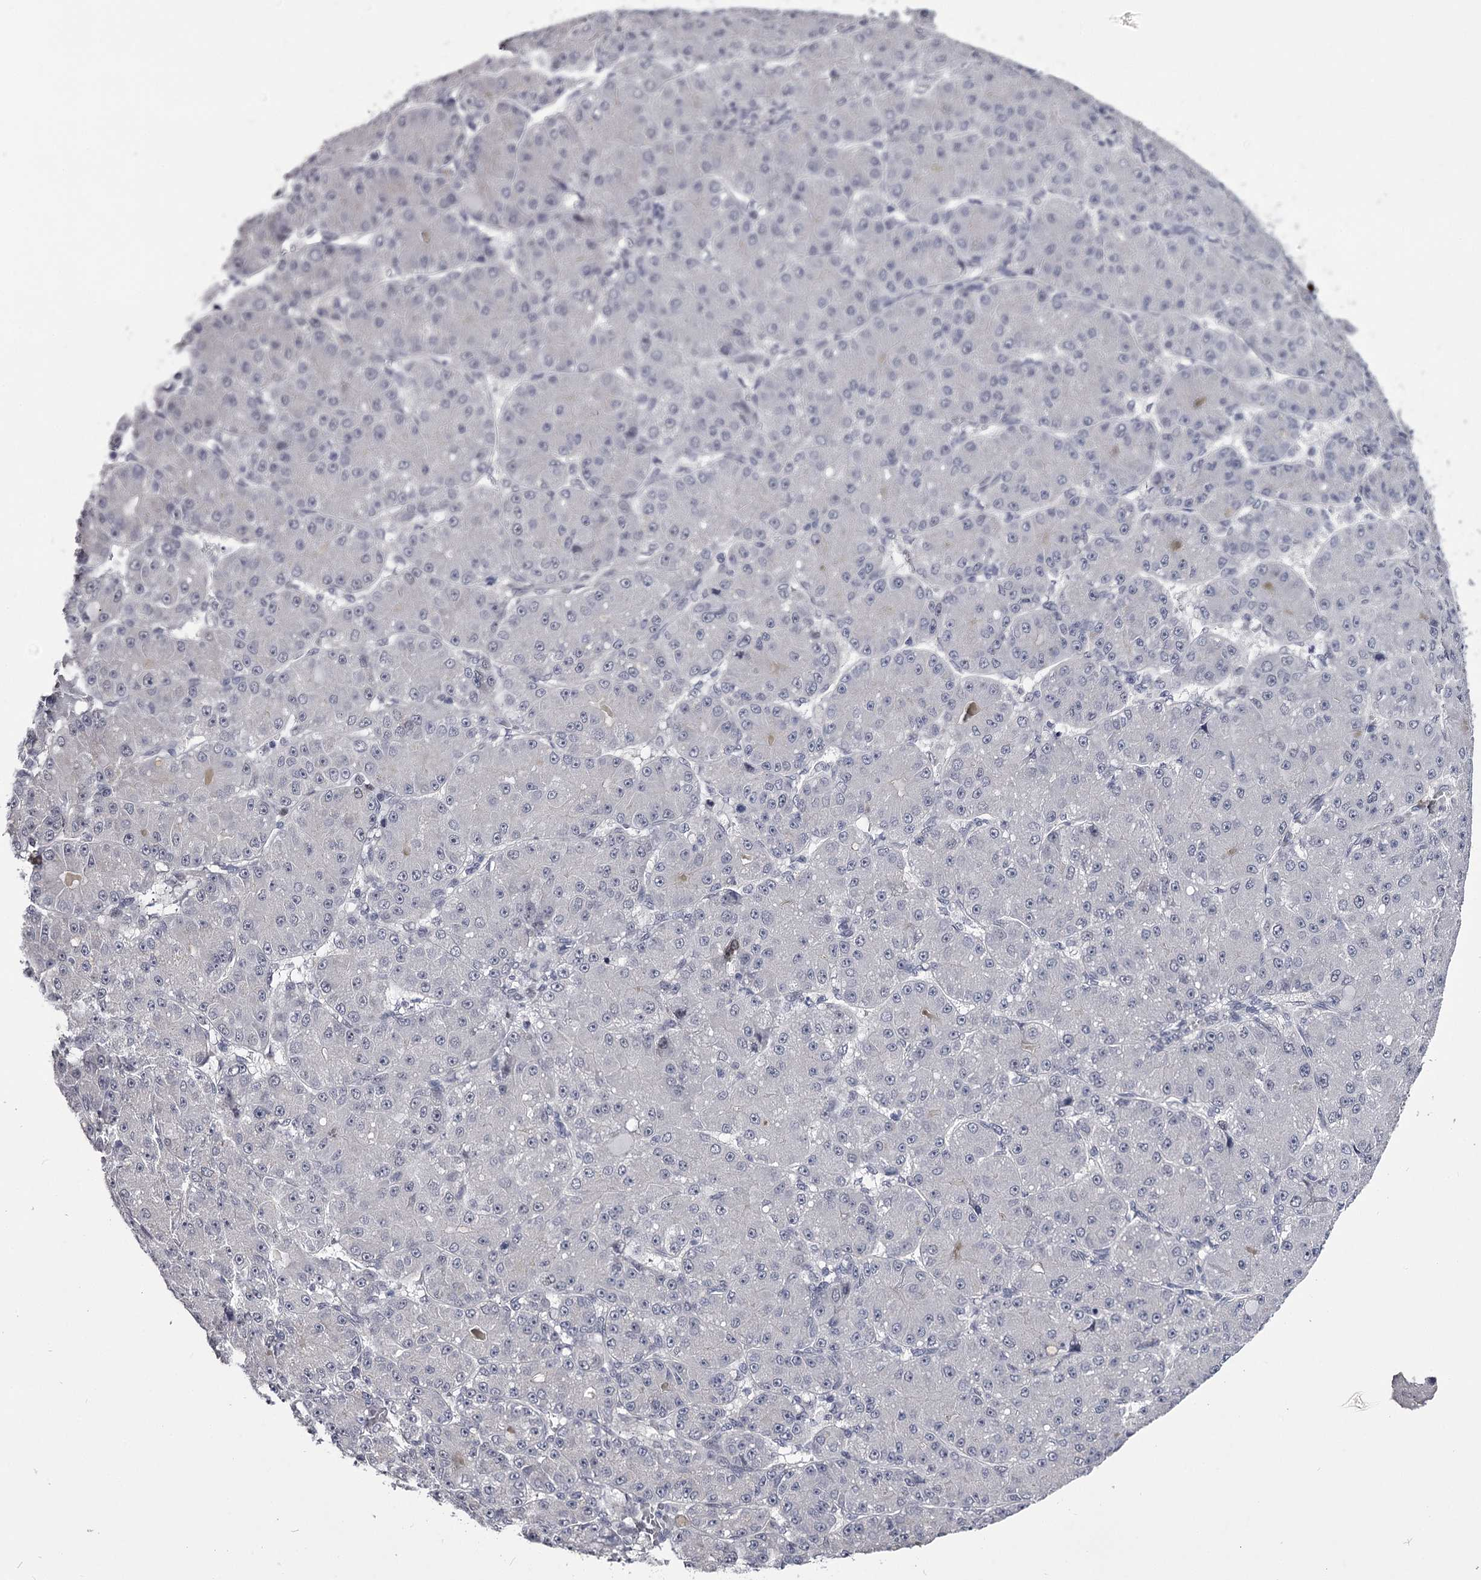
{"staining": {"intensity": "negative", "quantity": "none", "location": "none"}, "tissue": "liver cancer", "cell_type": "Tumor cells", "image_type": "cancer", "snomed": [{"axis": "morphology", "description": "Carcinoma, Hepatocellular, NOS"}, {"axis": "topography", "description": "Liver"}], "caption": "IHC micrograph of liver hepatocellular carcinoma stained for a protein (brown), which demonstrates no expression in tumor cells.", "gene": "OVOL2", "patient": {"sex": "male", "age": 67}}